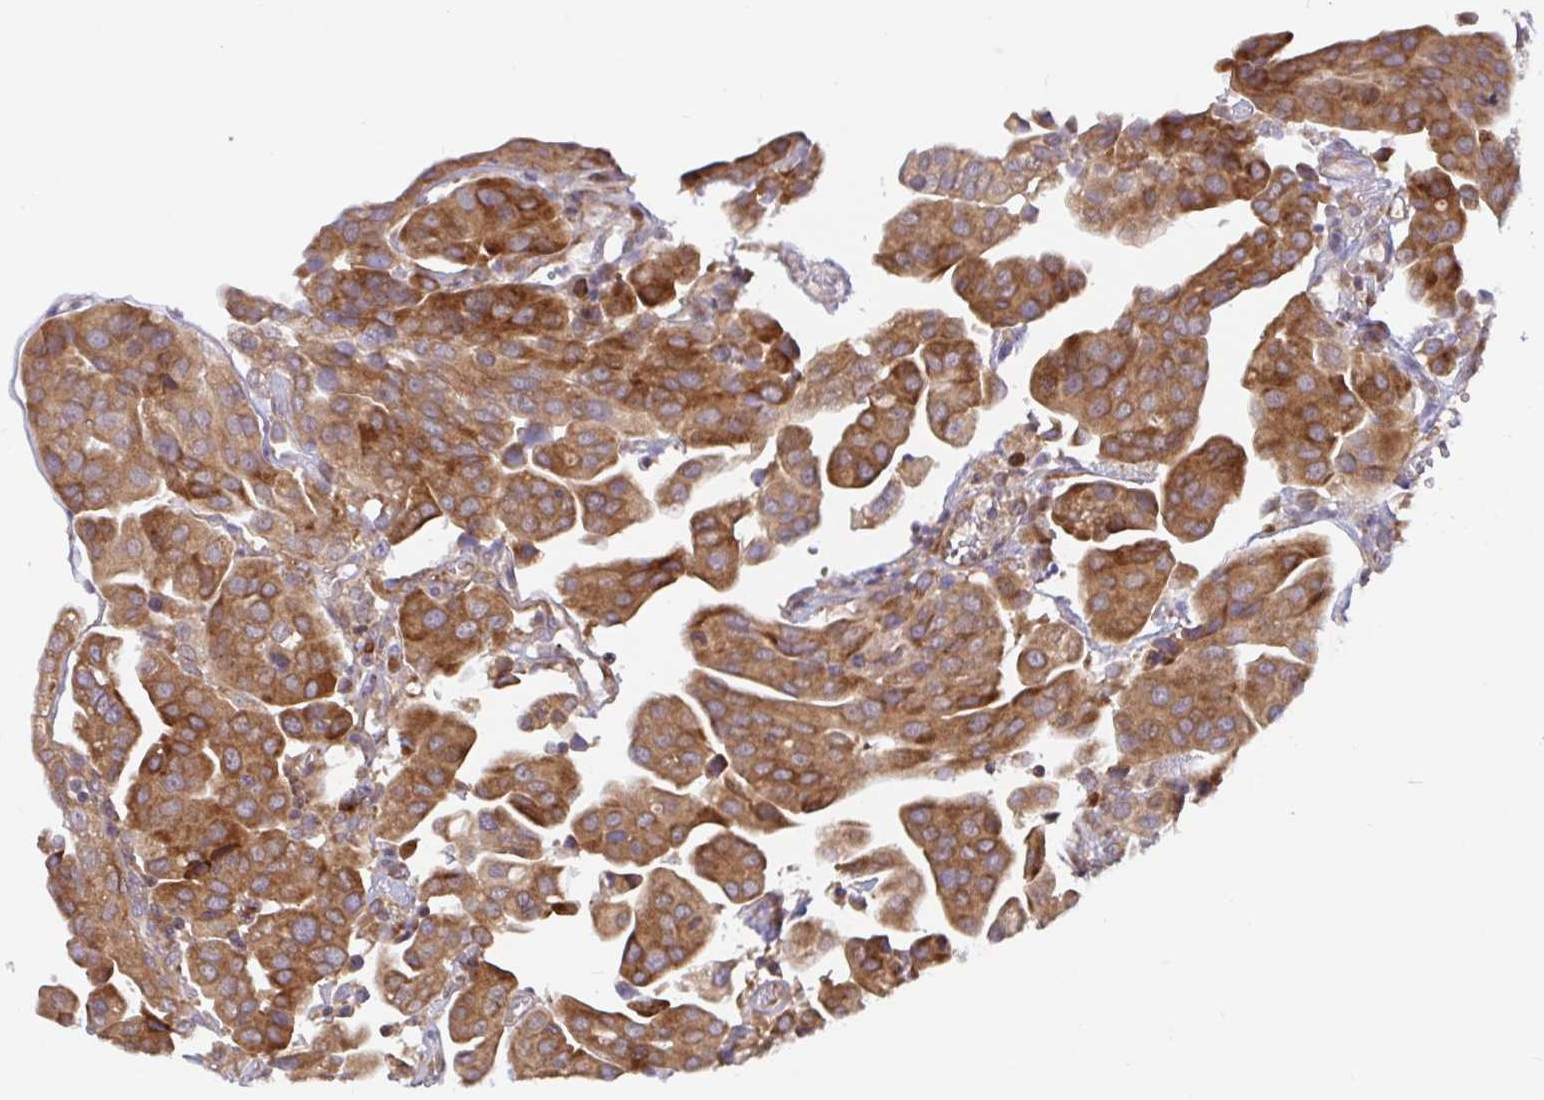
{"staining": {"intensity": "strong", "quantity": "25%-75%", "location": "cytoplasmic/membranous"}, "tissue": "renal cancer", "cell_type": "Tumor cells", "image_type": "cancer", "snomed": [{"axis": "morphology", "description": "Adenocarcinoma, NOS"}, {"axis": "topography", "description": "Urinary bladder"}], "caption": "This photomicrograph exhibits immunohistochemistry (IHC) staining of renal cancer, with high strong cytoplasmic/membranous expression in approximately 25%-75% of tumor cells.", "gene": "LARP1", "patient": {"sex": "male", "age": 61}}